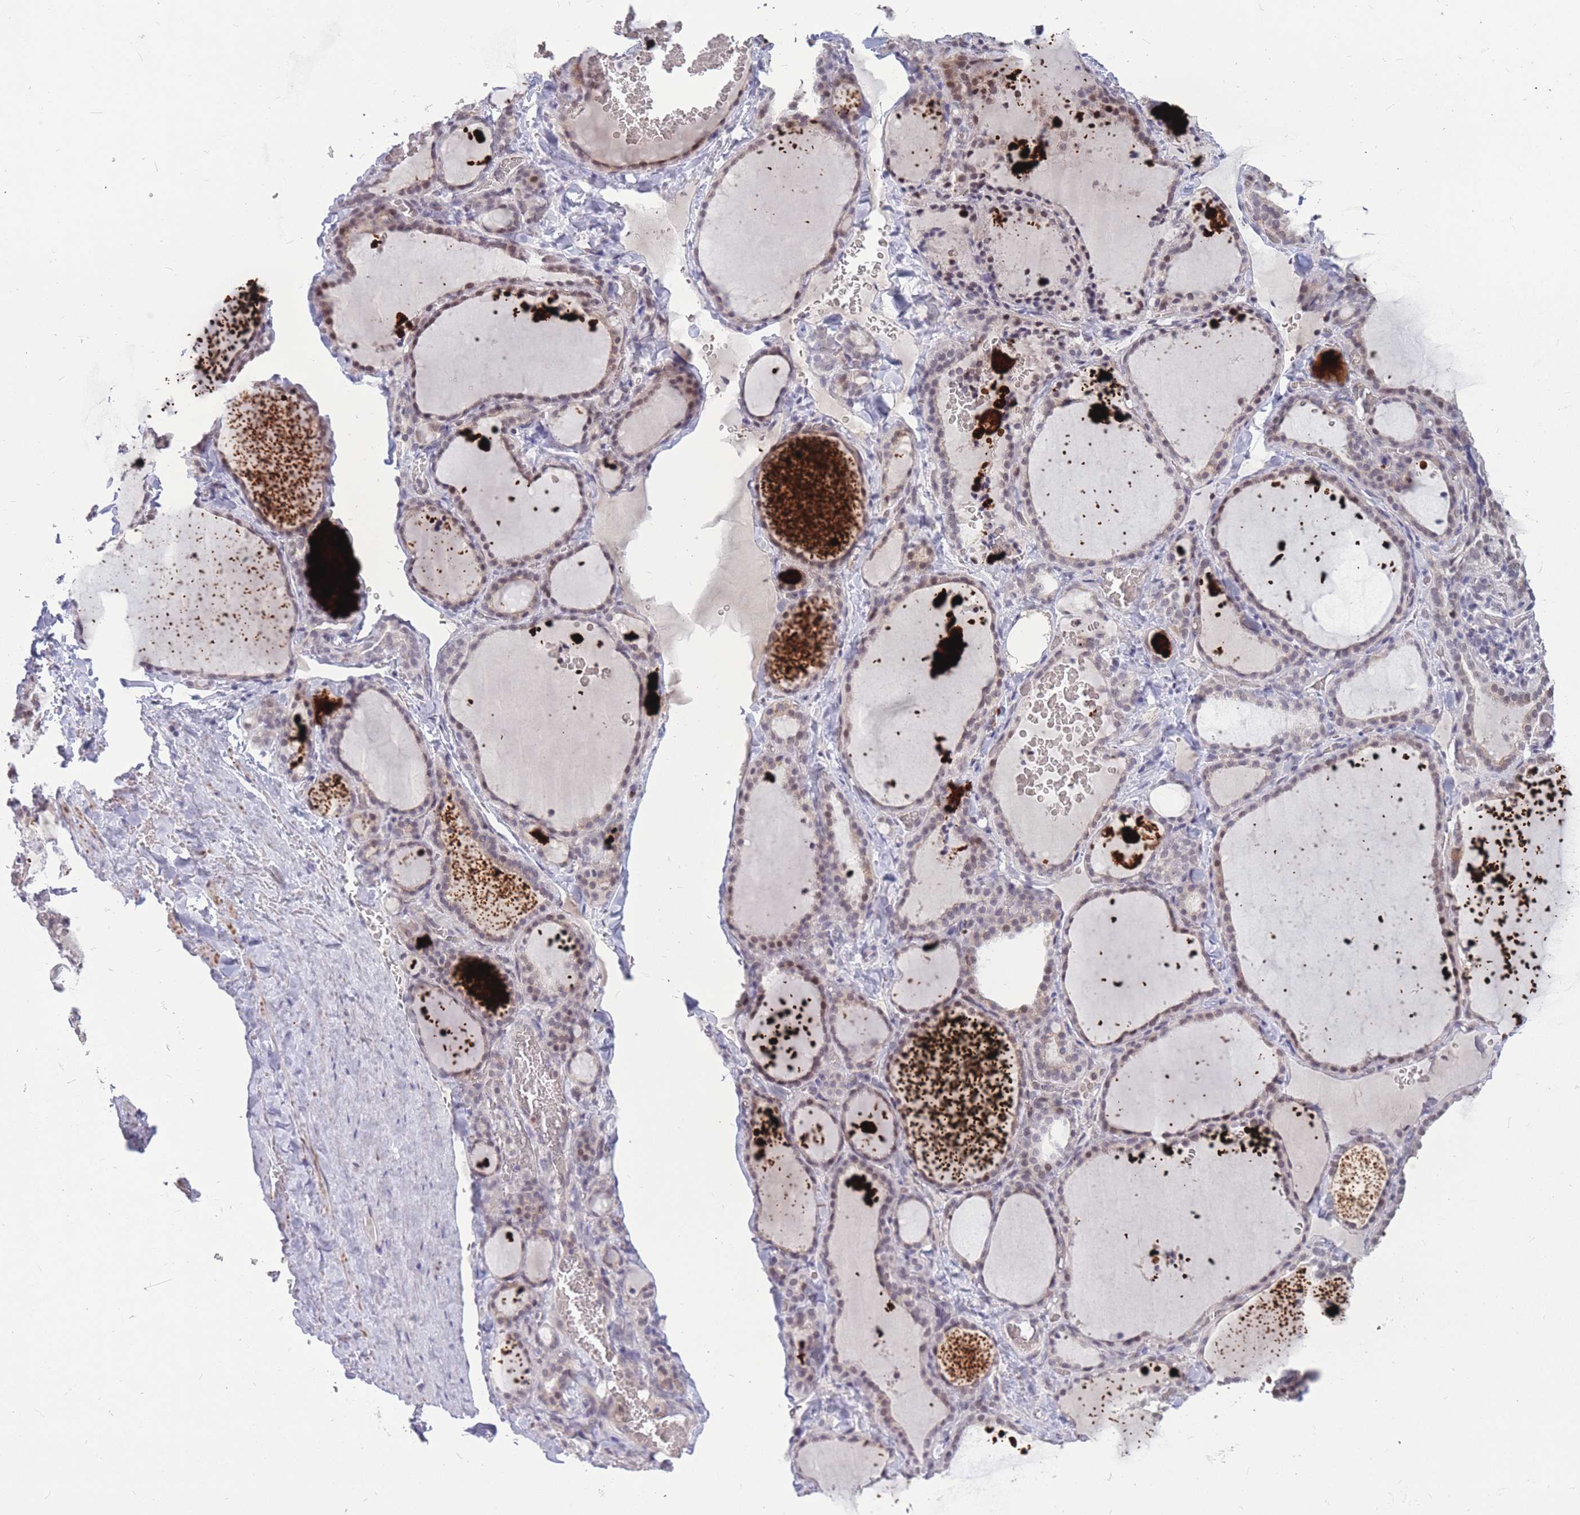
{"staining": {"intensity": "weak", "quantity": ">75%", "location": "nuclear"}, "tissue": "thyroid gland", "cell_type": "Glandular cells", "image_type": "normal", "snomed": [{"axis": "morphology", "description": "Normal tissue, NOS"}, {"axis": "topography", "description": "Thyroid gland"}], "caption": "An immunohistochemistry (IHC) photomicrograph of unremarkable tissue is shown. Protein staining in brown shows weak nuclear positivity in thyroid gland within glandular cells. (IHC, brightfield microscopy, high magnification).", "gene": "ADD2", "patient": {"sex": "female", "age": 22}}